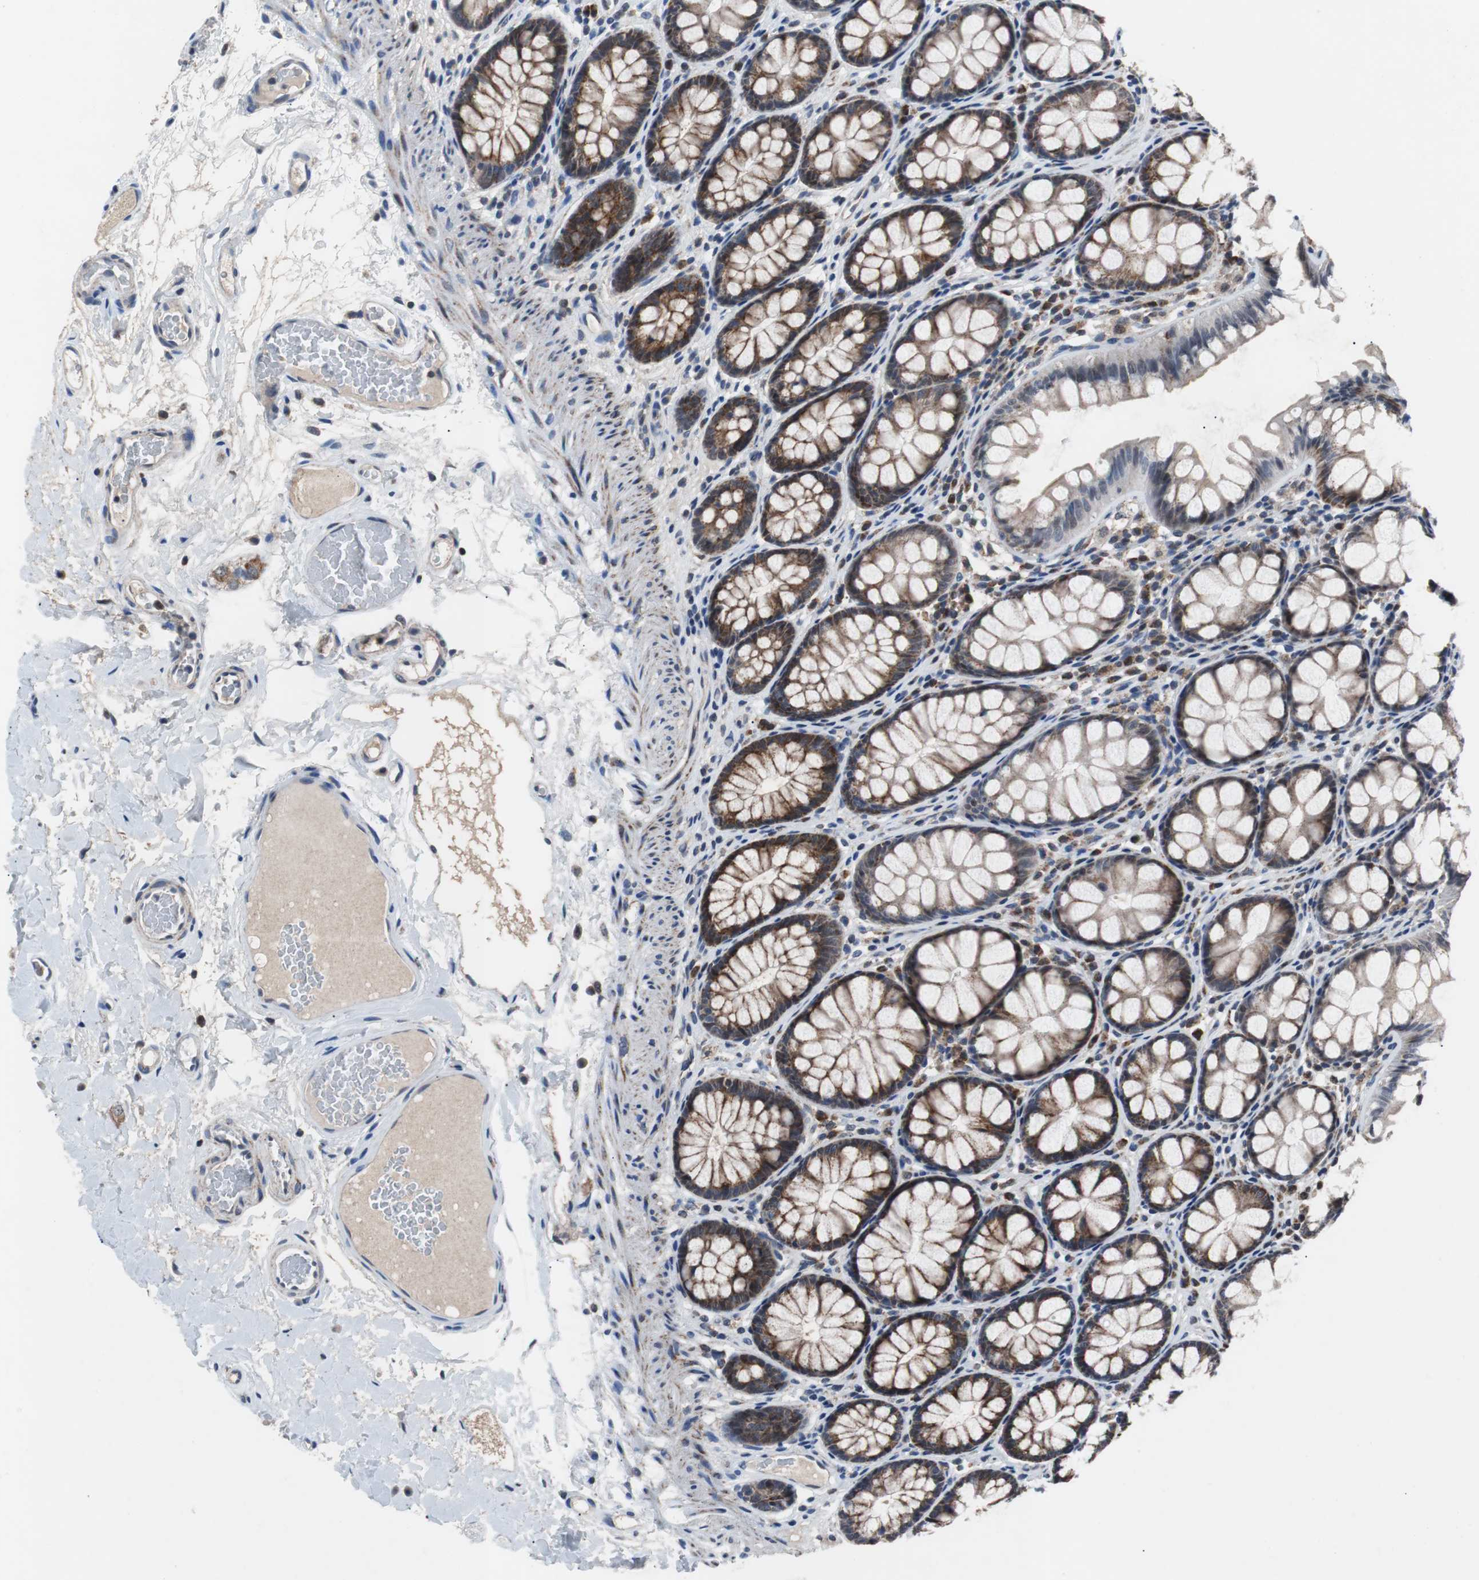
{"staining": {"intensity": "weak", "quantity": ">75%", "location": "cytoplasmic/membranous"}, "tissue": "colon", "cell_type": "Endothelial cells", "image_type": "normal", "snomed": [{"axis": "morphology", "description": "Normal tissue, NOS"}, {"axis": "topography", "description": "Colon"}], "caption": "A high-resolution micrograph shows IHC staining of benign colon, which displays weak cytoplasmic/membranous staining in about >75% of endothelial cells.", "gene": "PITRM1", "patient": {"sex": "female", "age": 55}}